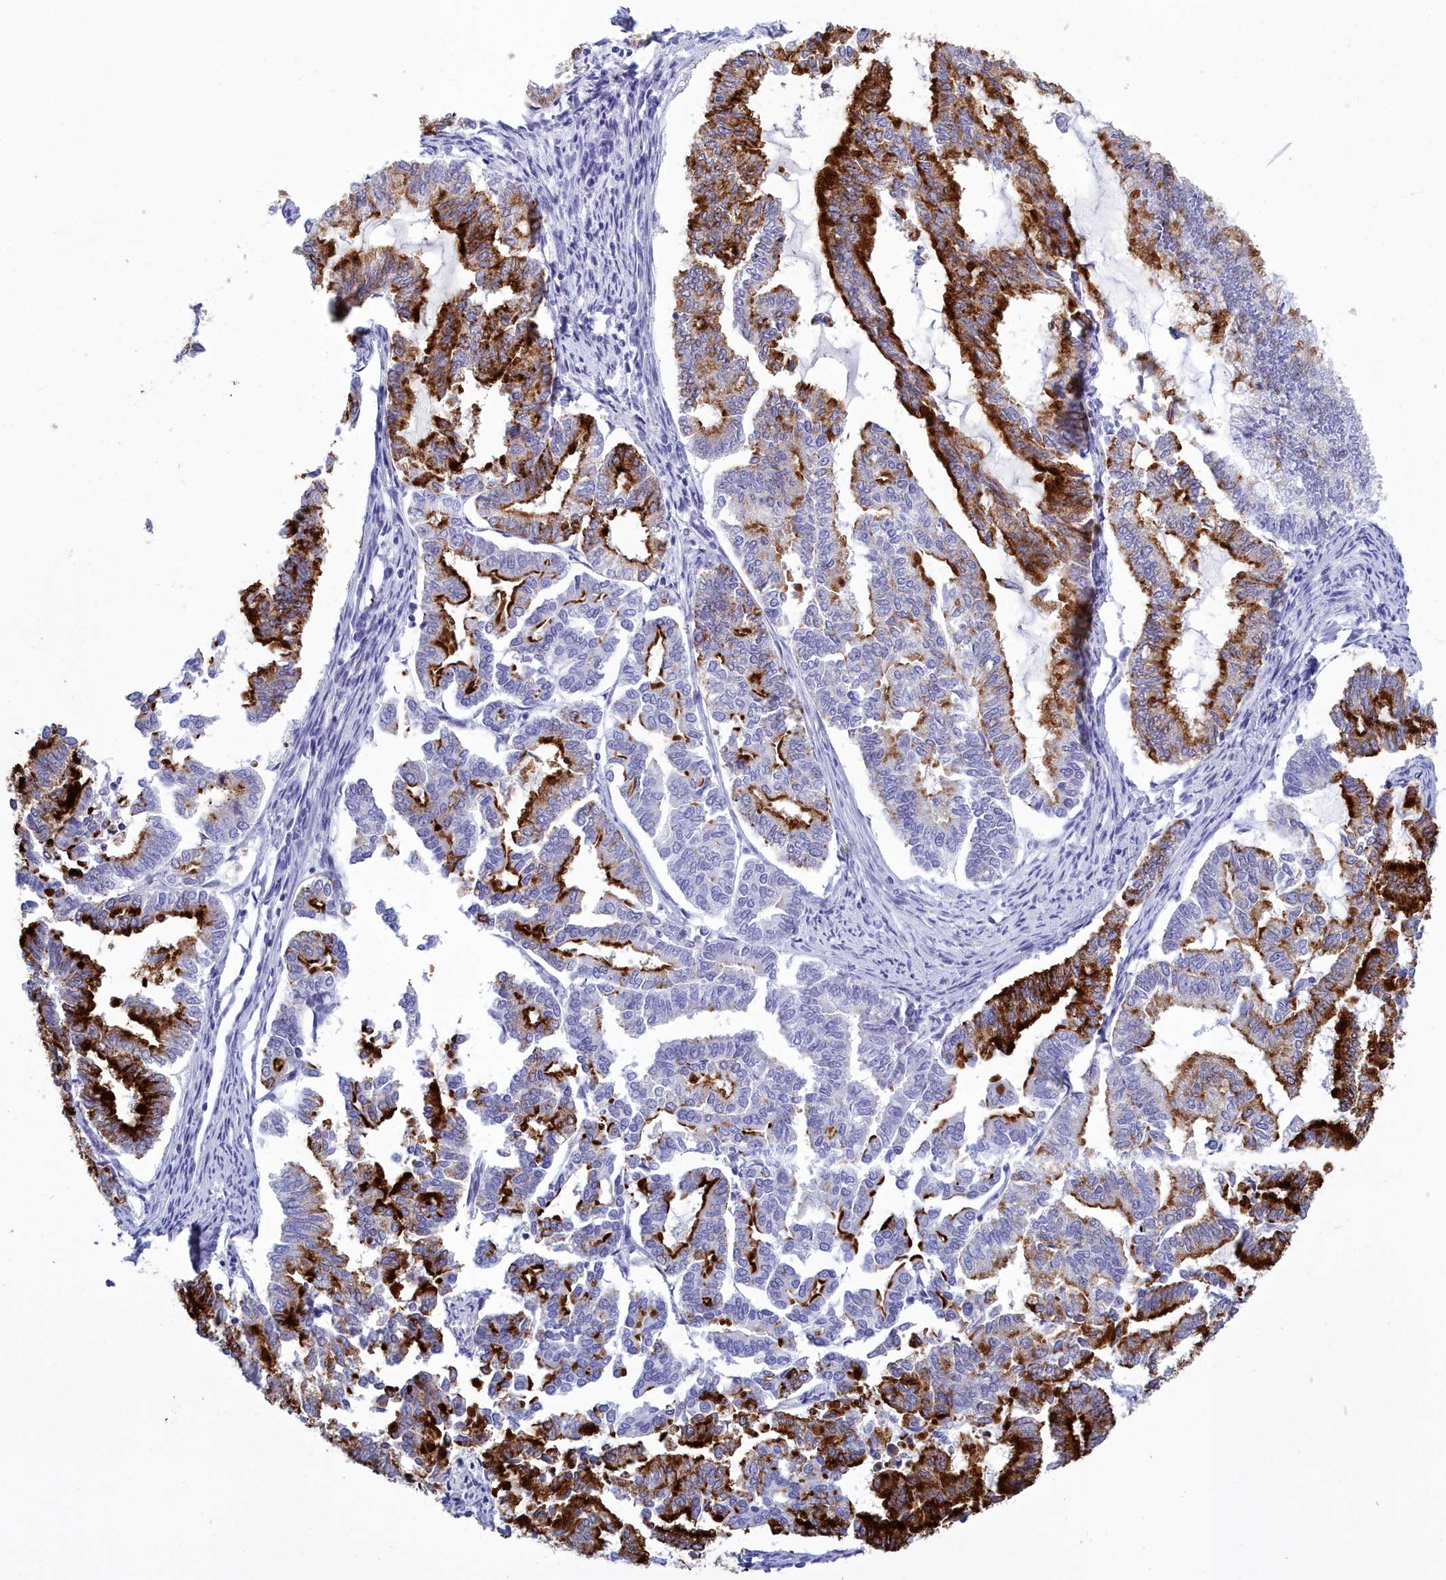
{"staining": {"intensity": "strong", "quantity": "25%-75%", "location": "cytoplasmic/membranous"}, "tissue": "endometrial cancer", "cell_type": "Tumor cells", "image_type": "cancer", "snomed": [{"axis": "morphology", "description": "Adenocarcinoma, NOS"}, {"axis": "topography", "description": "Endometrium"}], "caption": "Protein staining by immunohistochemistry (IHC) demonstrates strong cytoplasmic/membranous expression in about 25%-75% of tumor cells in endometrial adenocarcinoma.", "gene": "TMEM97", "patient": {"sex": "female", "age": 79}}